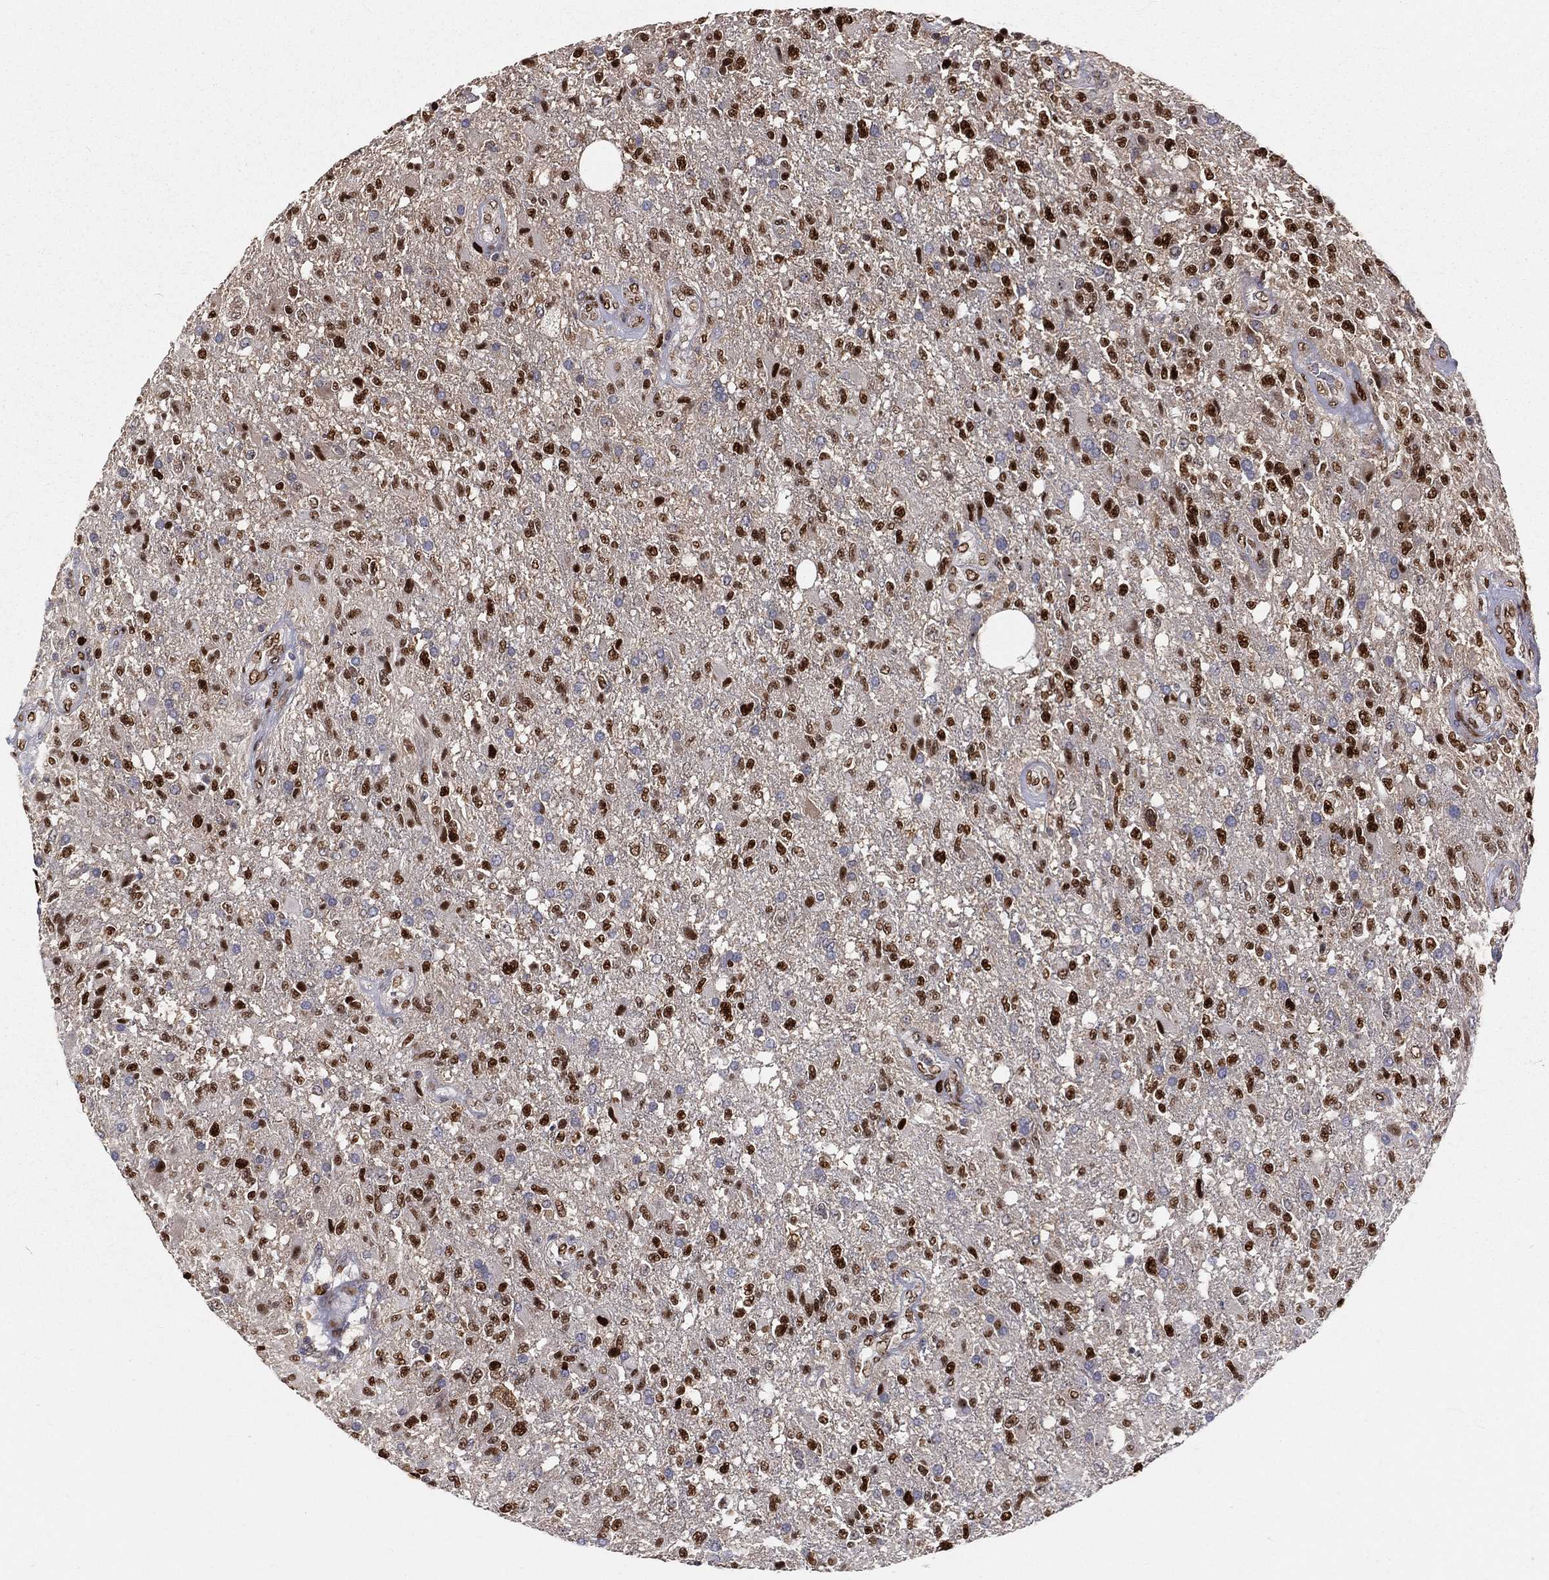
{"staining": {"intensity": "strong", "quantity": ">75%", "location": "nuclear"}, "tissue": "glioma", "cell_type": "Tumor cells", "image_type": "cancer", "snomed": [{"axis": "morphology", "description": "Glioma, malignant, High grade"}, {"axis": "topography", "description": "Brain"}], "caption": "A high amount of strong nuclear expression is present in about >75% of tumor cells in malignant glioma (high-grade) tissue.", "gene": "ZEB1", "patient": {"sex": "male", "age": 56}}